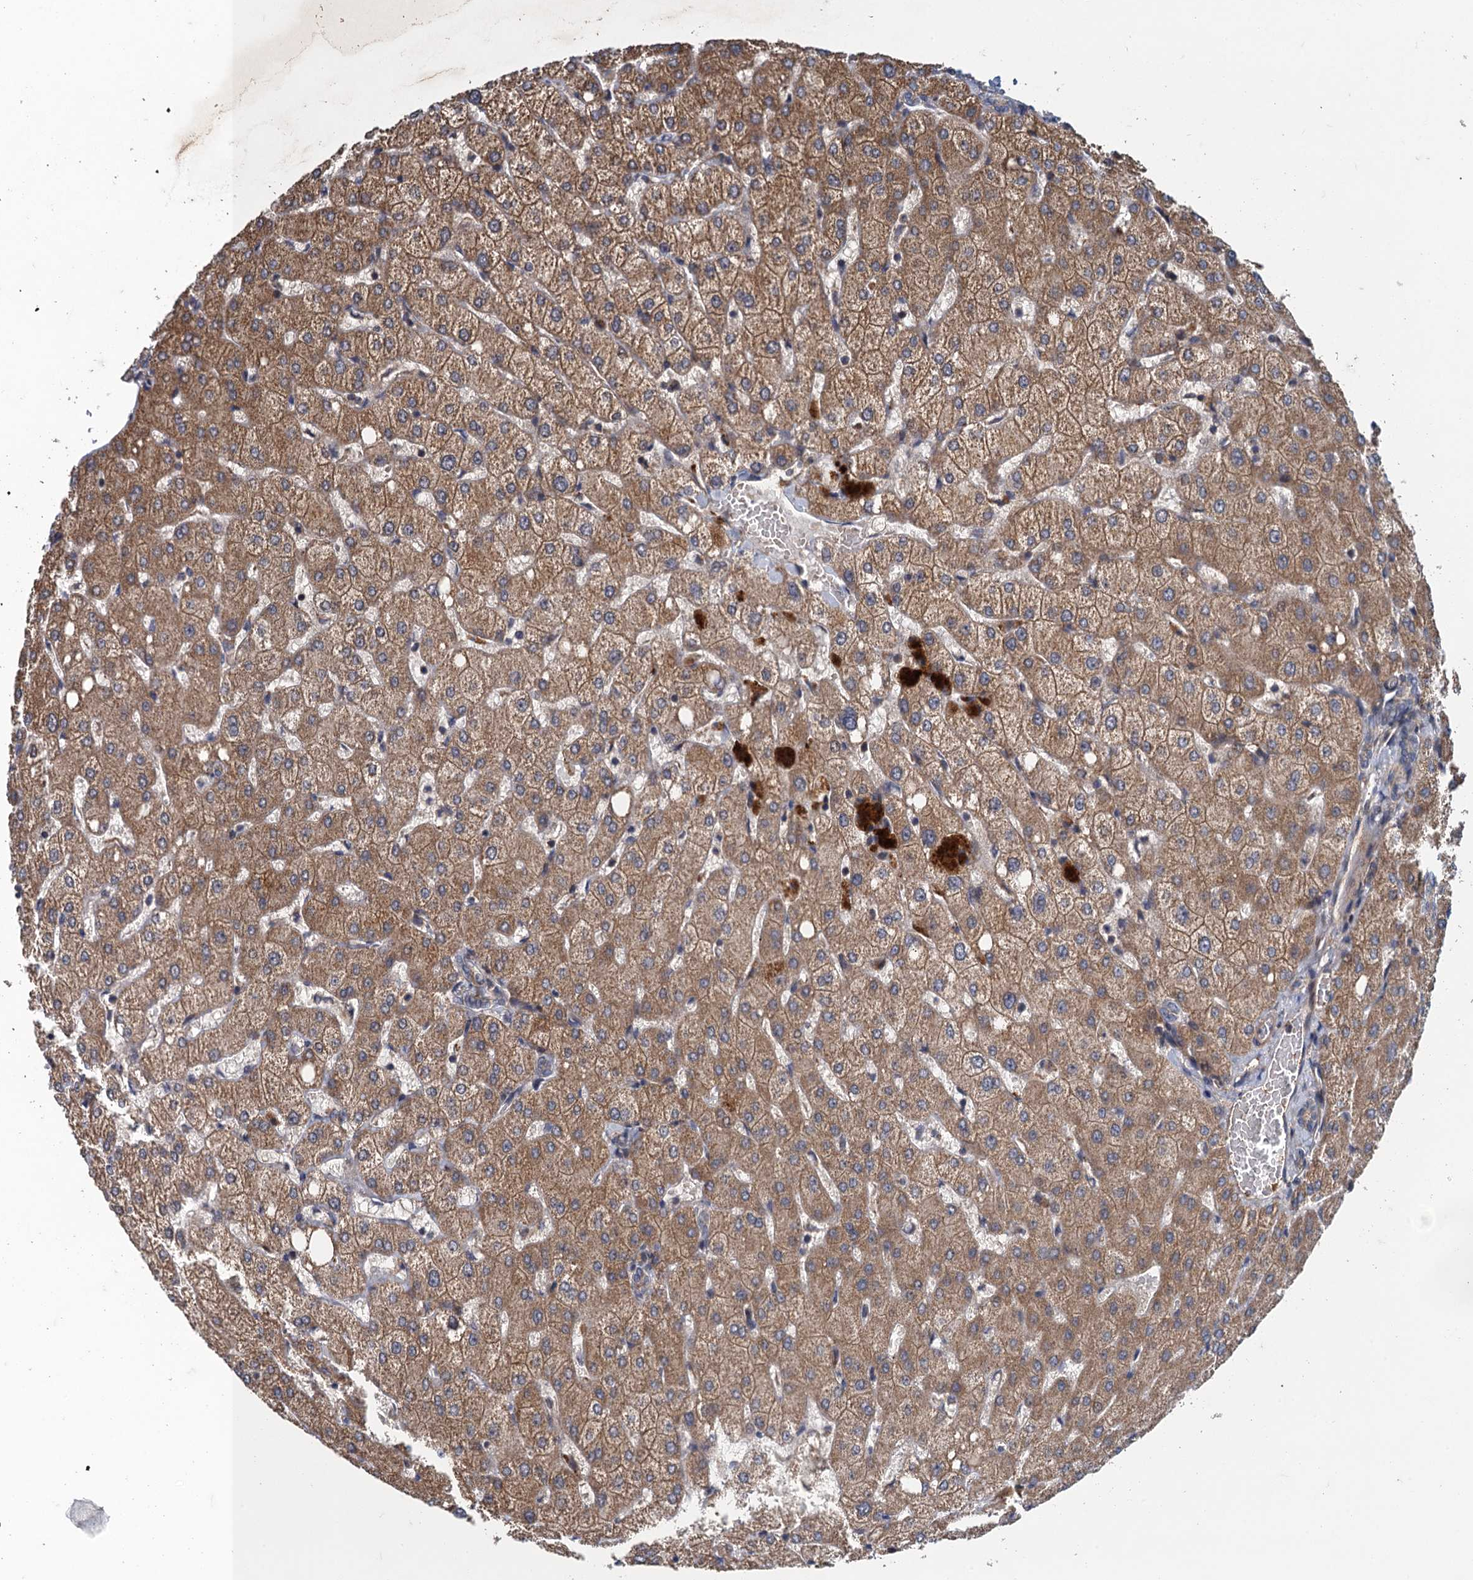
{"staining": {"intensity": "weak", "quantity": "<25%", "location": "cytoplasmic/membranous"}, "tissue": "liver", "cell_type": "Cholangiocytes", "image_type": "normal", "snomed": [{"axis": "morphology", "description": "Normal tissue, NOS"}, {"axis": "topography", "description": "Liver"}], "caption": "The micrograph exhibits no significant staining in cholangiocytes of liver. (Stains: DAB IHC with hematoxylin counter stain, Microscopy: brightfield microscopy at high magnification).", "gene": "MDM1", "patient": {"sex": "female", "age": 54}}